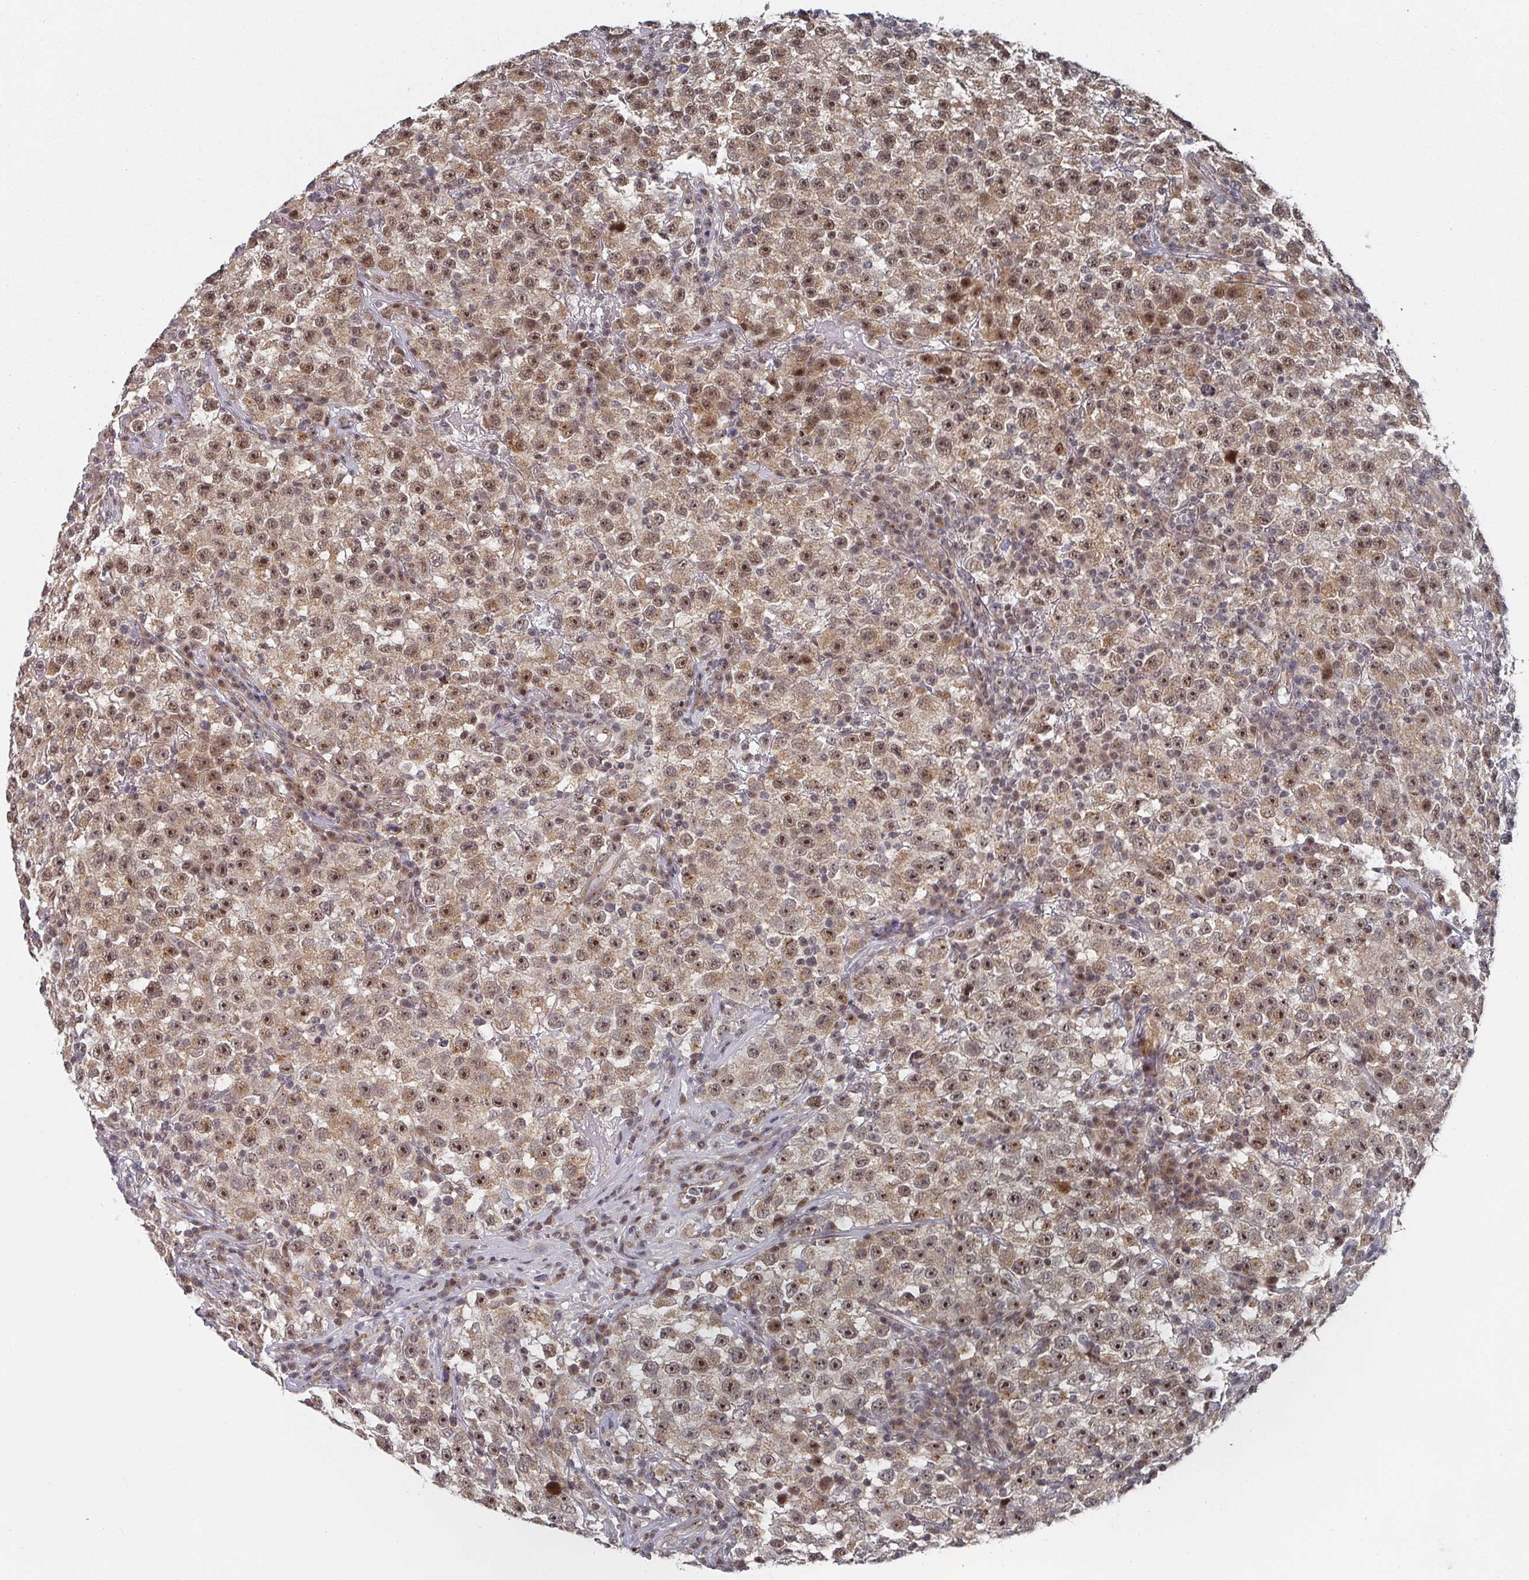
{"staining": {"intensity": "moderate", "quantity": ">75%", "location": "cytoplasmic/membranous,nuclear"}, "tissue": "testis cancer", "cell_type": "Tumor cells", "image_type": "cancer", "snomed": [{"axis": "morphology", "description": "Seminoma, NOS"}, {"axis": "topography", "description": "Testis"}], "caption": "Brown immunohistochemical staining in human testis cancer reveals moderate cytoplasmic/membranous and nuclear staining in about >75% of tumor cells.", "gene": "KIF1C", "patient": {"sex": "male", "age": 22}}